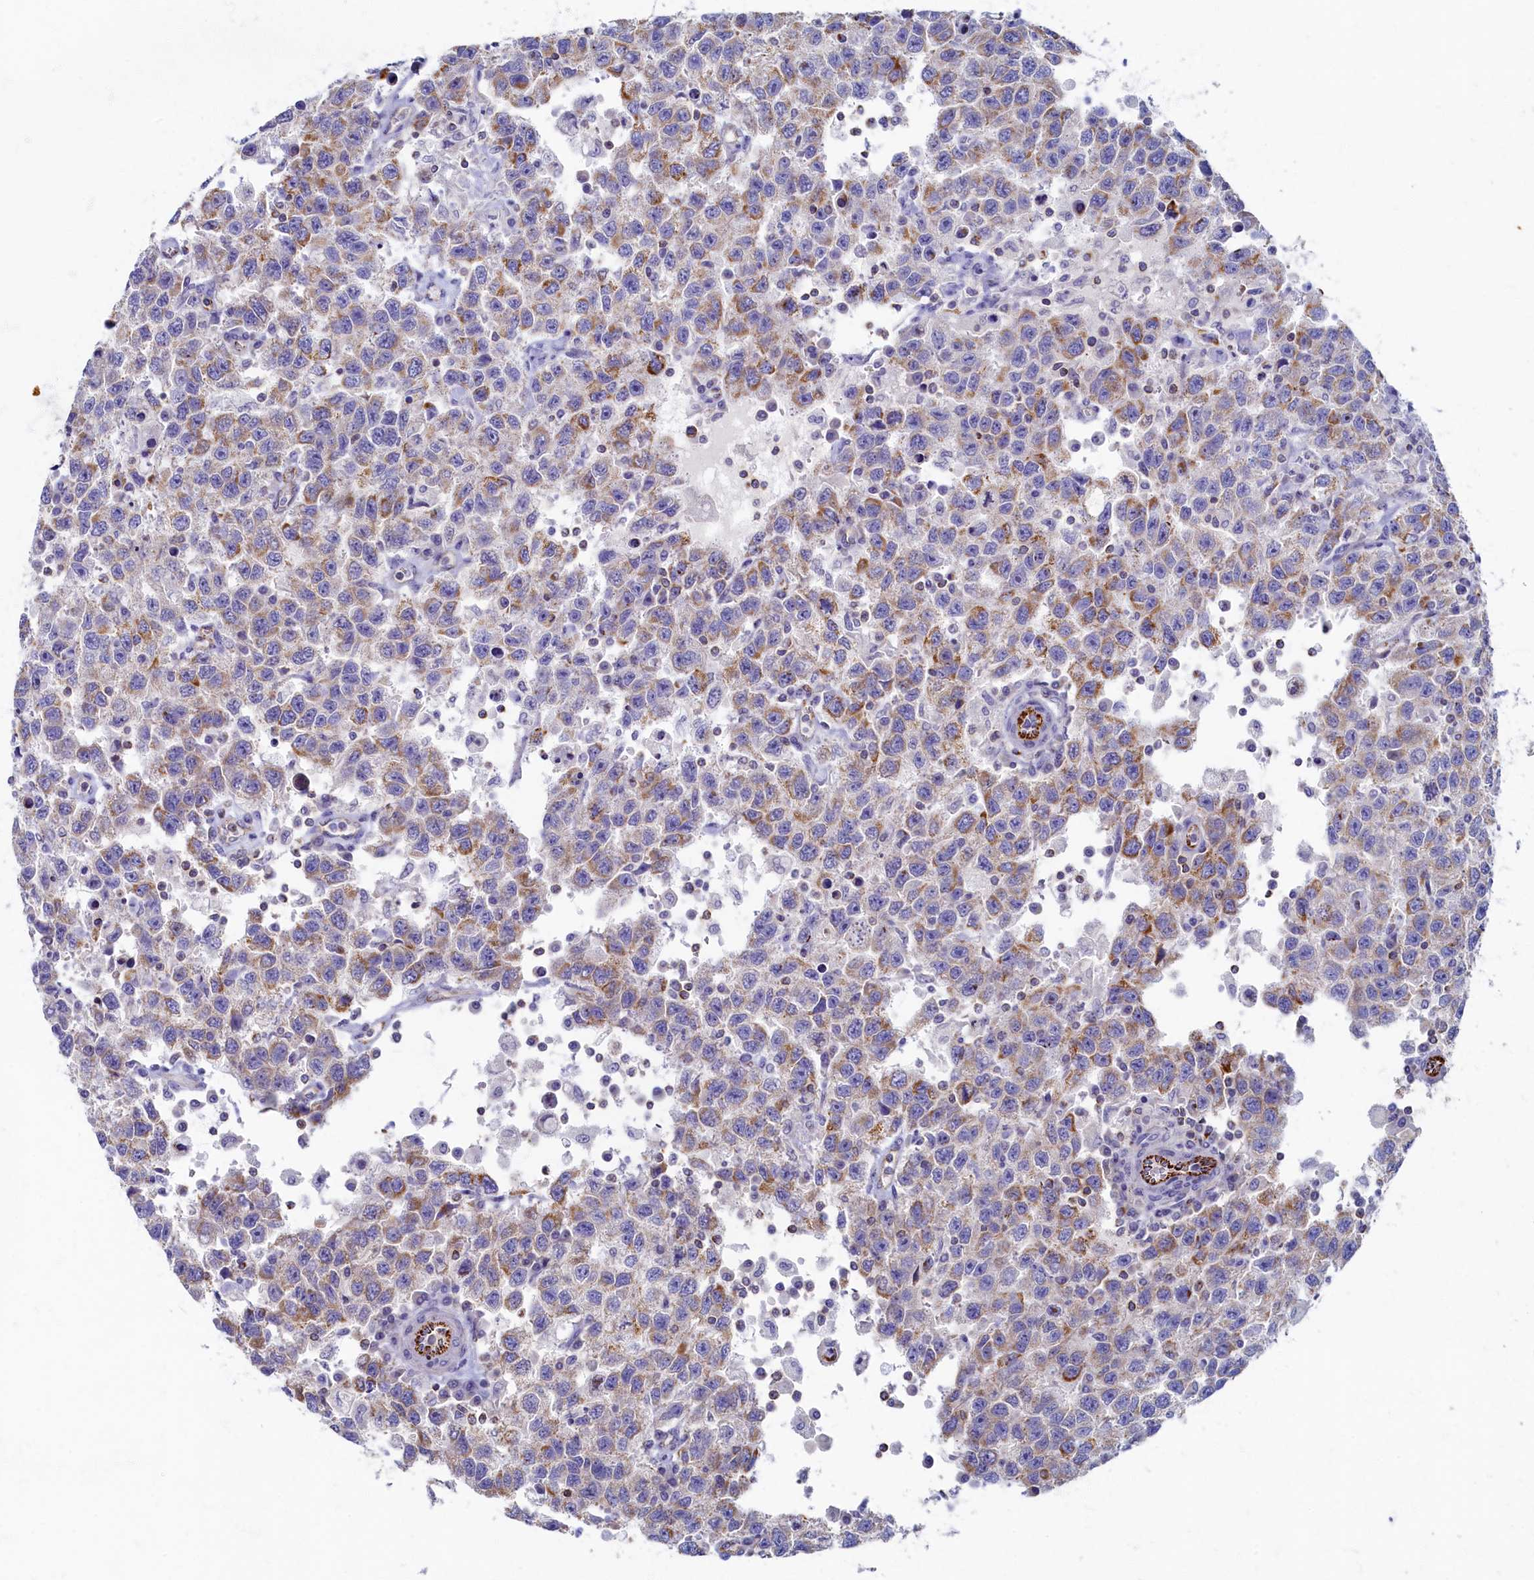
{"staining": {"intensity": "moderate", "quantity": "25%-75%", "location": "cytoplasmic/membranous"}, "tissue": "testis cancer", "cell_type": "Tumor cells", "image_type": "cancer", "snomed": [{"axis": "morphology", "description": "Seminoma, NOS"}, {"axis": "topography", "description": "Testis"}], "caption": "Protein analysis of seminoma (testis) tissue reveals moderate cytoplasmic/membranous expression in about 25%-75% of tumor cells. The protein is stained brown, and the nuclei are stained in blue (DAB (3,3'-diaminobenzidine) IHC with brightfield microscopy, high magnification).", "gene": "OCIAD2", "patient": {"sex": "male", "age": 41}}